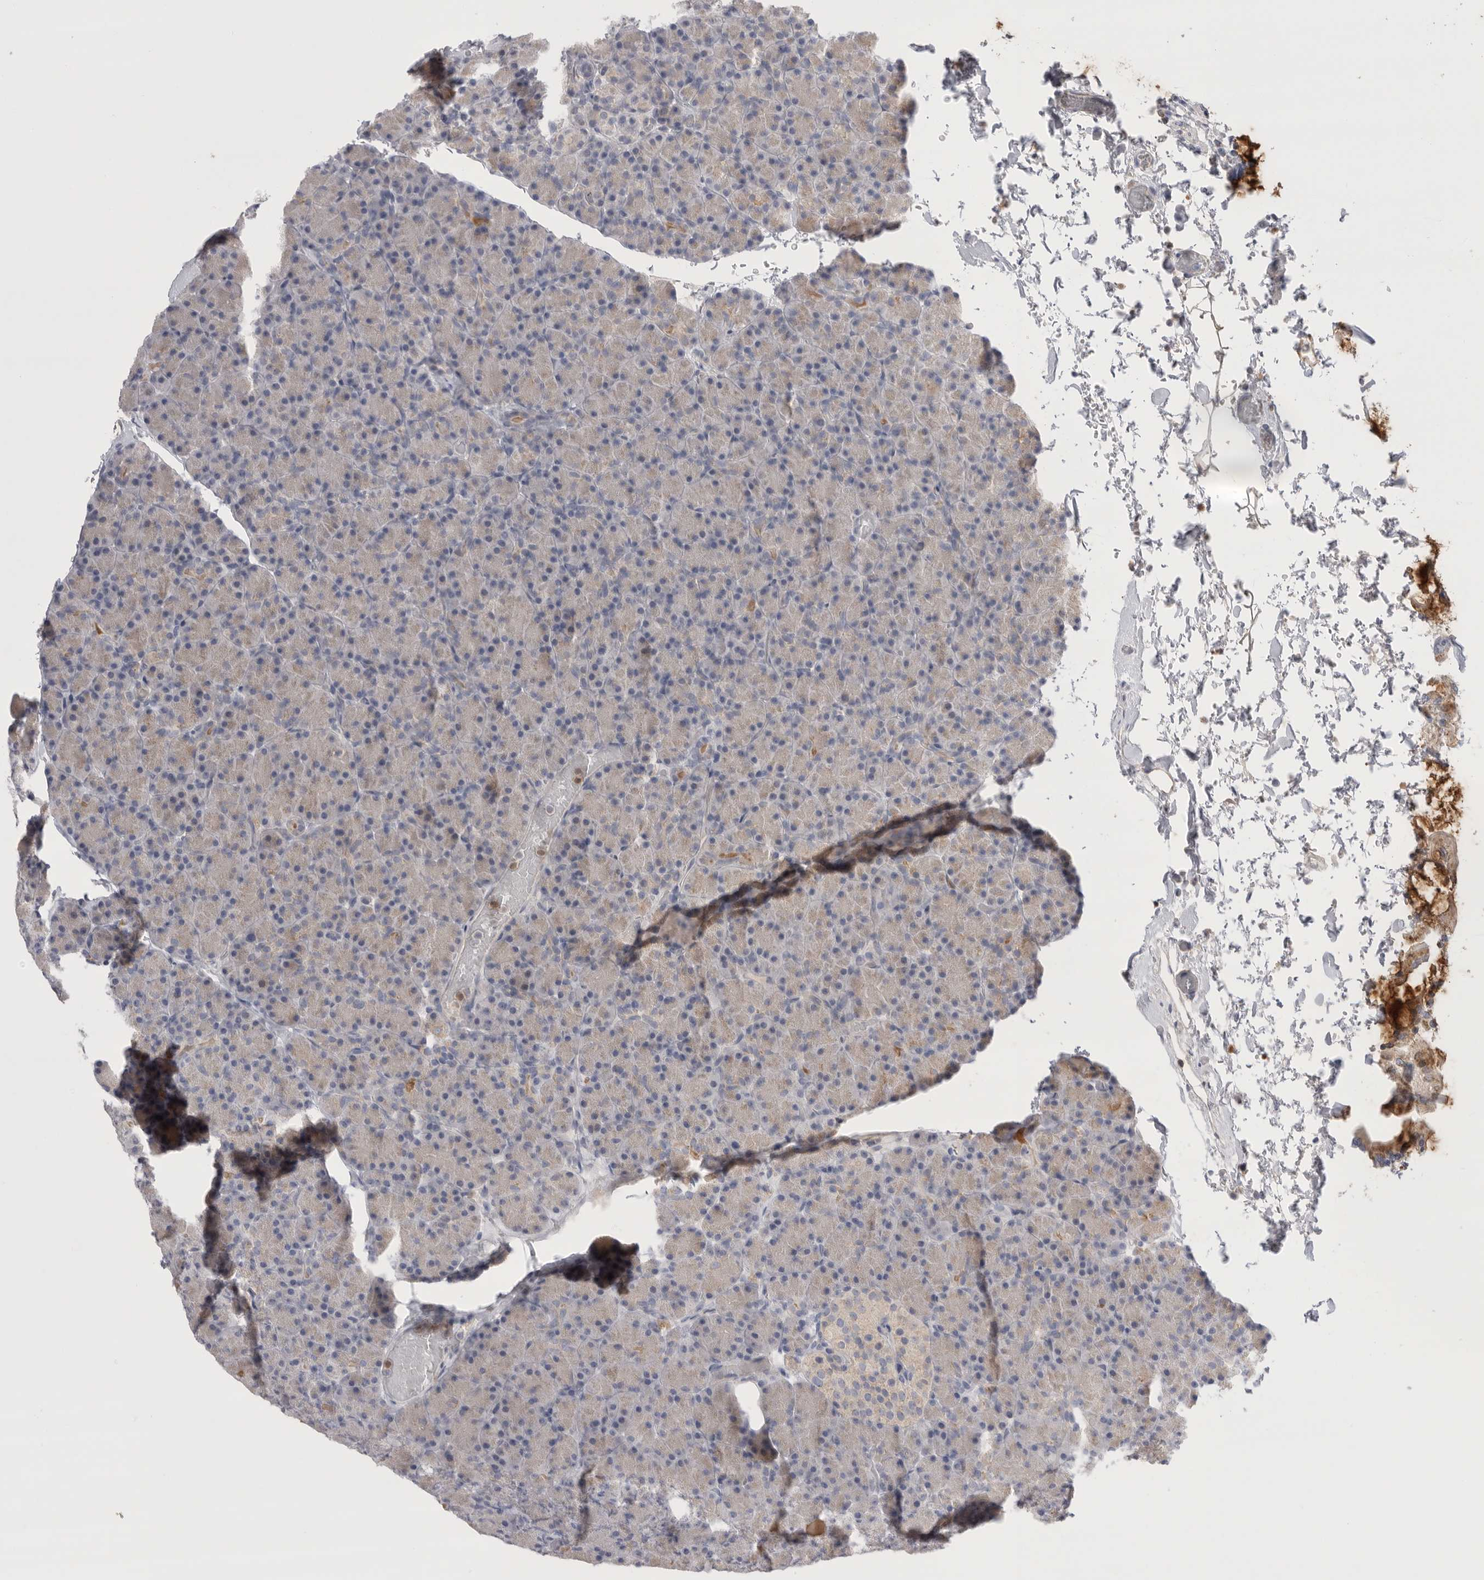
{"staining": {"intensity": "weak", "quantity": "25%-75%", "location": "cytoplasmic/membranous"}, "tissue": "pancreas", "cell_type": "Exocrine glandular cells", "image_type": "normal", "snomed": [{"axis": "morphology", "description": "Normal tissue, NOS"}, {"axis": "topography", "description": "Pancreas"}], "caption": "Pancreas stained with DAB (3,3'-diaminobenzidine) immunohistochemistry demonstrates low levels of weak cytoplasmic/membranous expression in about 25%-75% of exocrine glandular cells. (DAB IHC, brown staining for protein, blue staining for nuclei).", "gene": "CCDC126", "patient": {"sex": "female", "age": 43}}